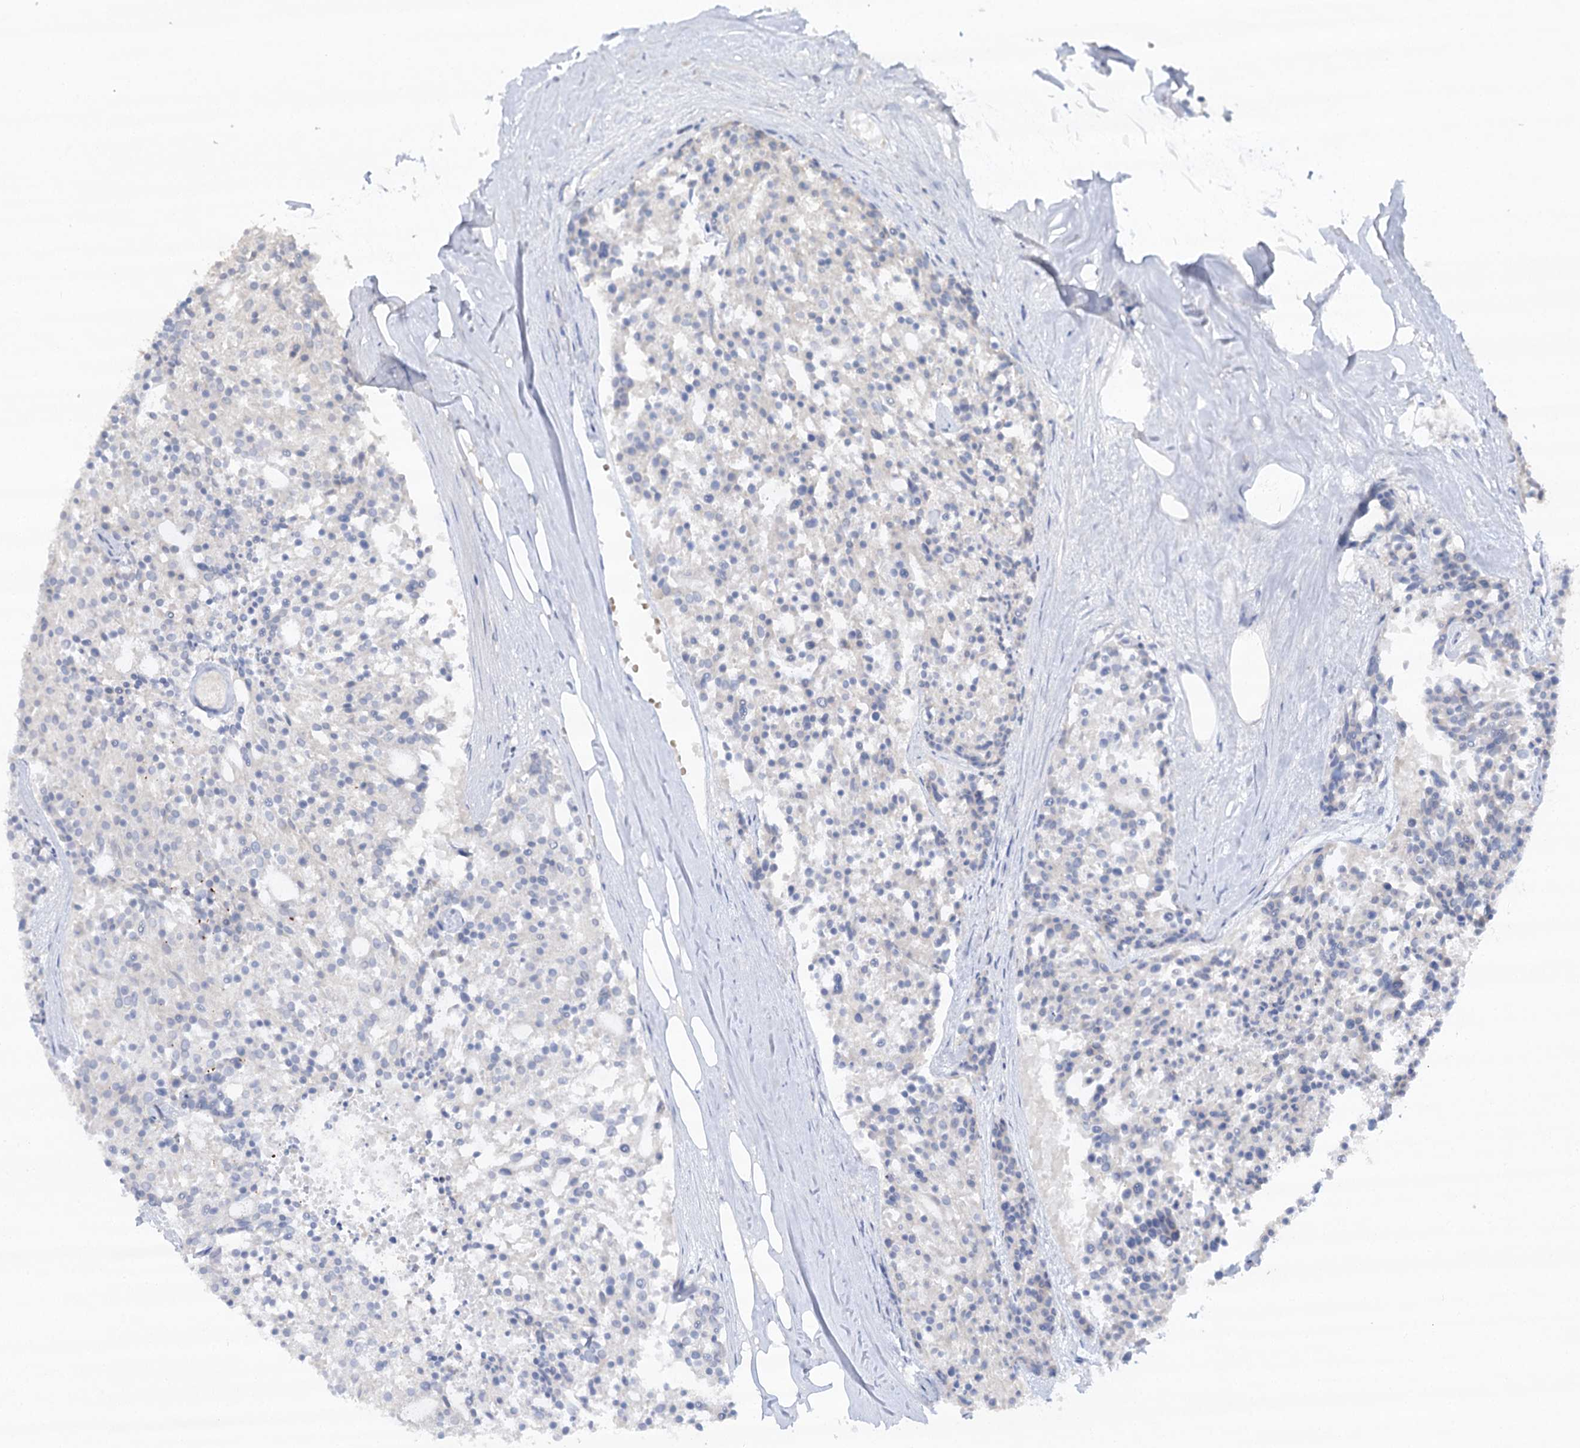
{"staining": {"intensity": "negative", "quantity": "none", "location": "none"}, "tissue": "carcinoid", "cell_type": "Tumor cells", "image_type": "cancer", "snomed": [{"axis": "morphology", "description": "Carcinoid, malignant, NOS"}, {"axis": "topography", "description": "Pancreas"}], "caption": "This is an immunohistochemistry photomicrograph of carcinoid. There is no staining in tumor cells.", "gene": "TRAF3IP1", "patient": {"sex": "female", "age": 54}}